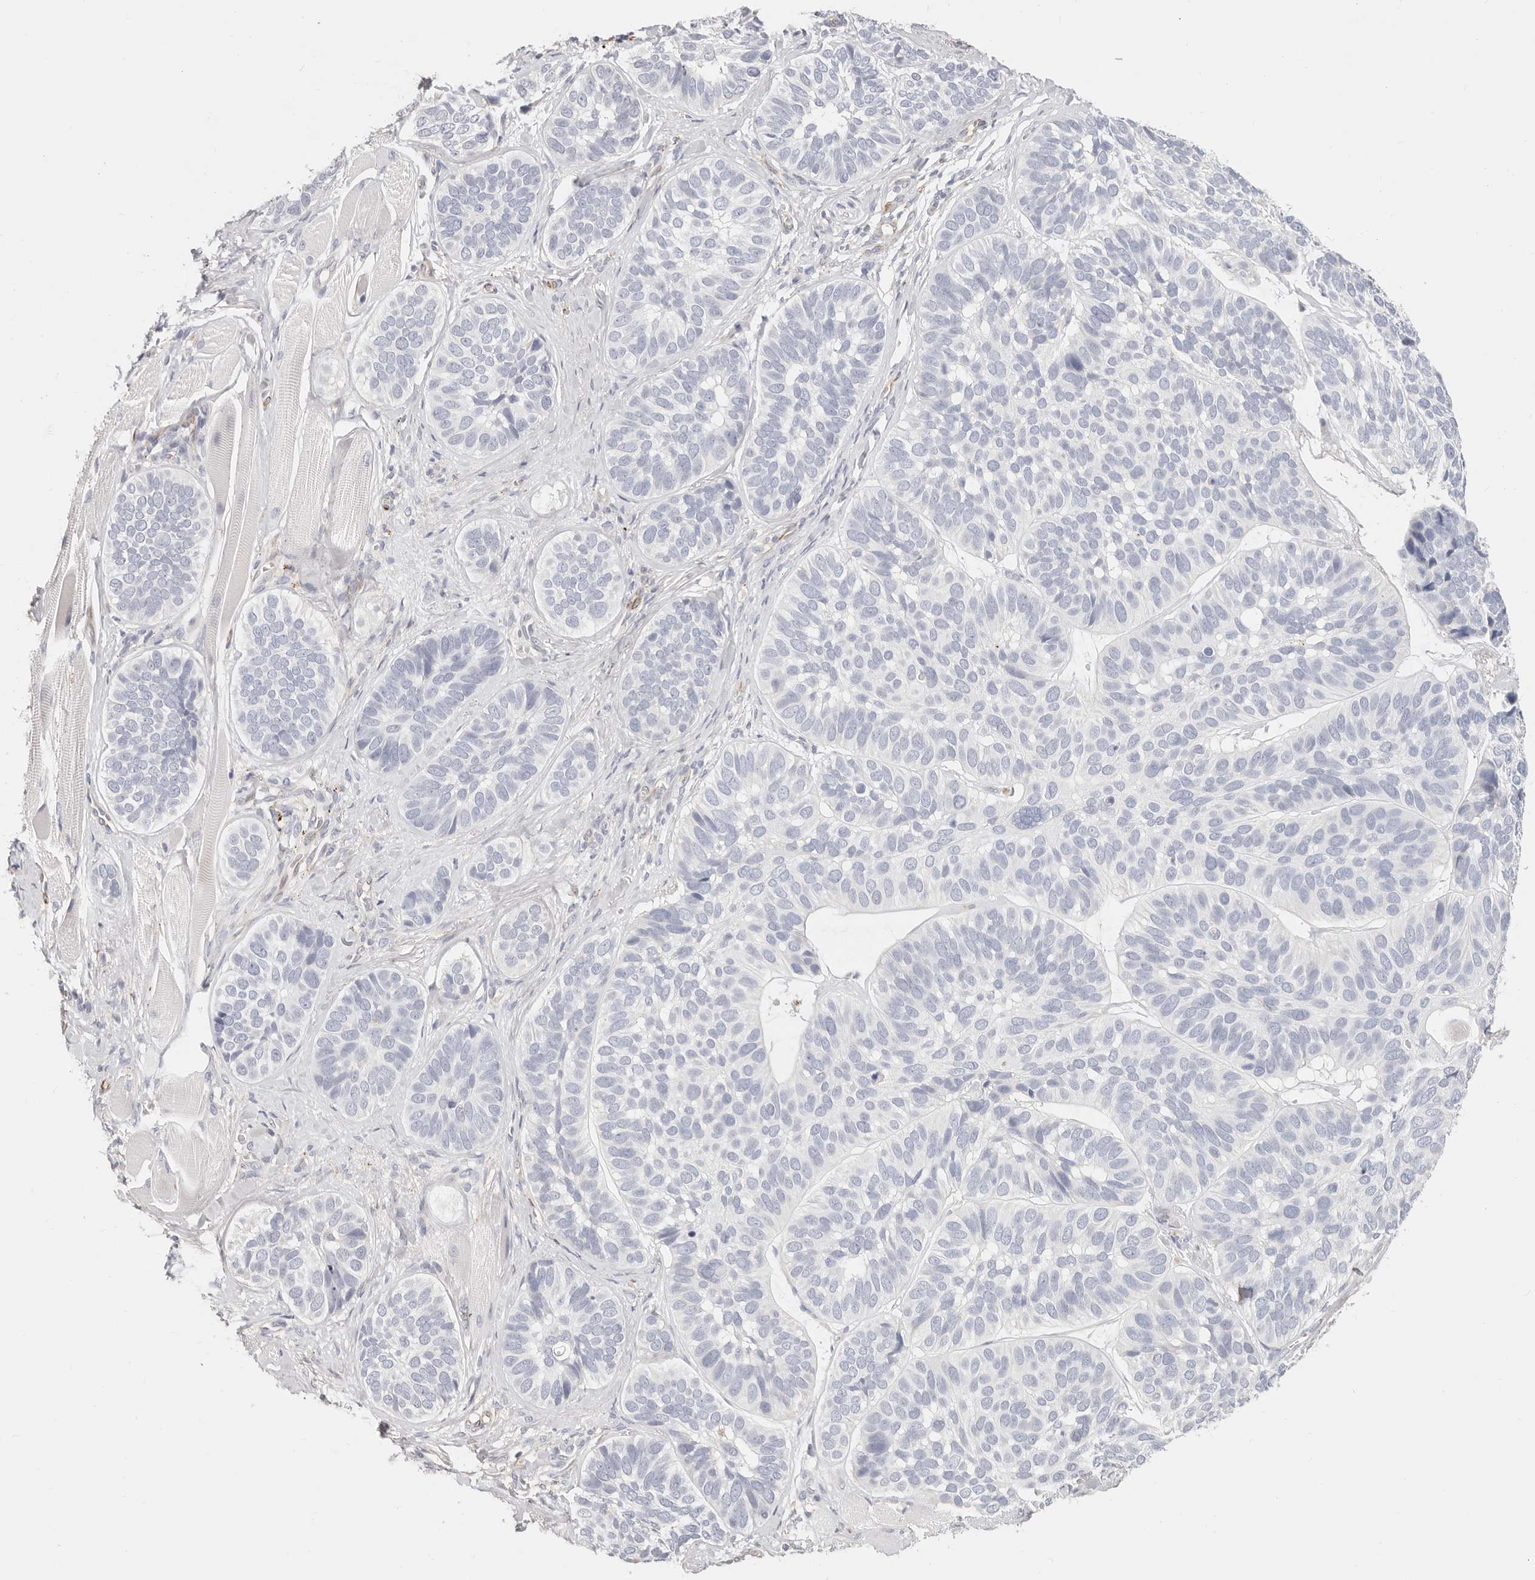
{"staining": {"intensity": "negative", "quantity": "none", "location": "none"}, "tissue": "skin cancer", "cell_type": "Tumor cells", "image_type": "cancer", "snomed": [{"axis": "morphology", "description": "Basal cell carcinoma"}, {"axis": "topography", "description": "Skin"}], "caption": "Immunohistochemical staining of human basal cell carcinoma (skin) reveals no significant staining in tumor cells.", "gene": "ZRANB1", "patient": {"sex": "male", "age": 62}}